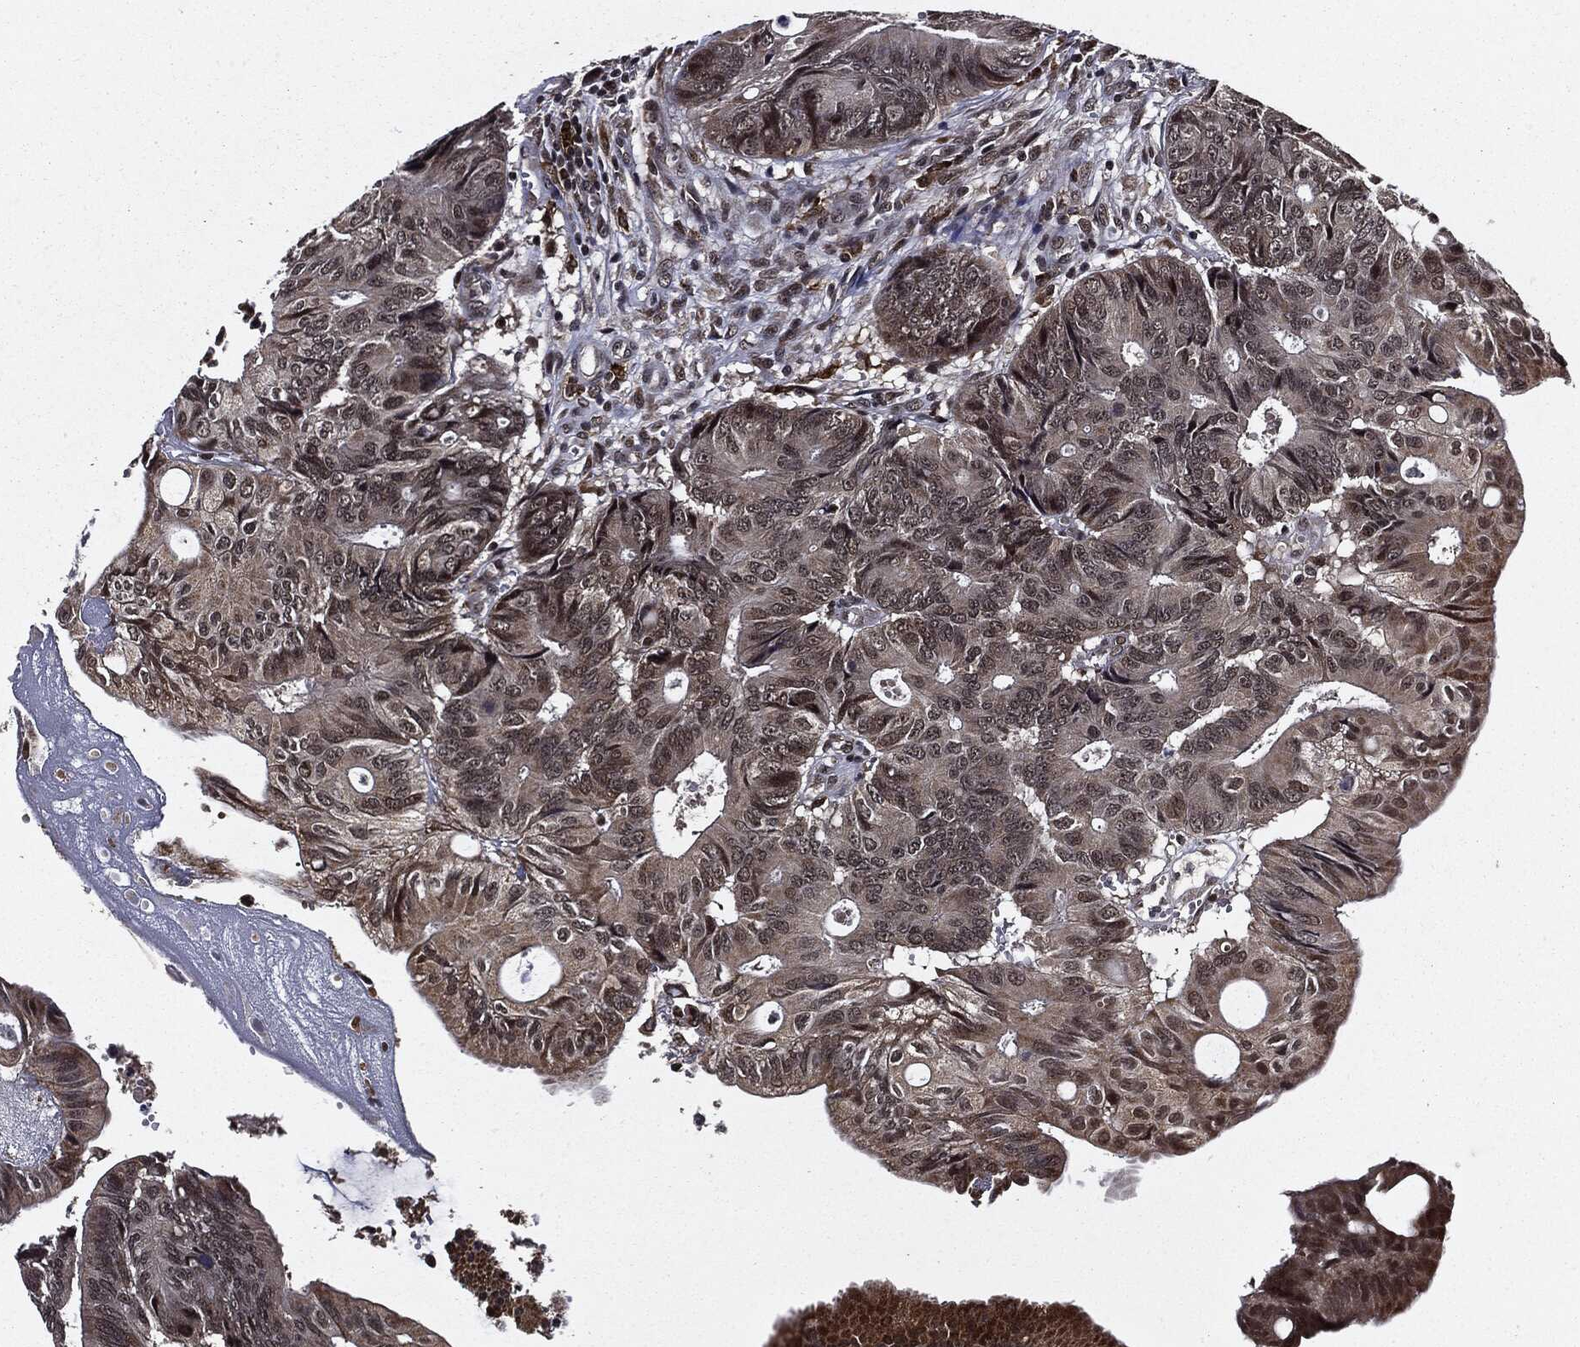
{"staining": {"intensity": "moderate", "quantity": "<25%", "location": "cytoplasmic/membranous,nuclear"}, "tissue": "colorectal cancer", "cell_type": "Tumor cells", "image_type": "cancer", "snomed": [{"axis": "morphology", "description": "Normal tissue, NOS"}, {"axis": "morphology", "description": "Adenocarcinoma, NOS"}, {"axis": "topography", "description": "Colon"}], "caption": "The photomicrograph exhibits immunohistochemical staining of colorectal adenocarcinoma. There is moderate cytoplasmic/membranous and nuclear expression is present in approximately <25% of tumor cells.", "gene": "SUGT1", "patient": {"sex": "male", "age": 65}}